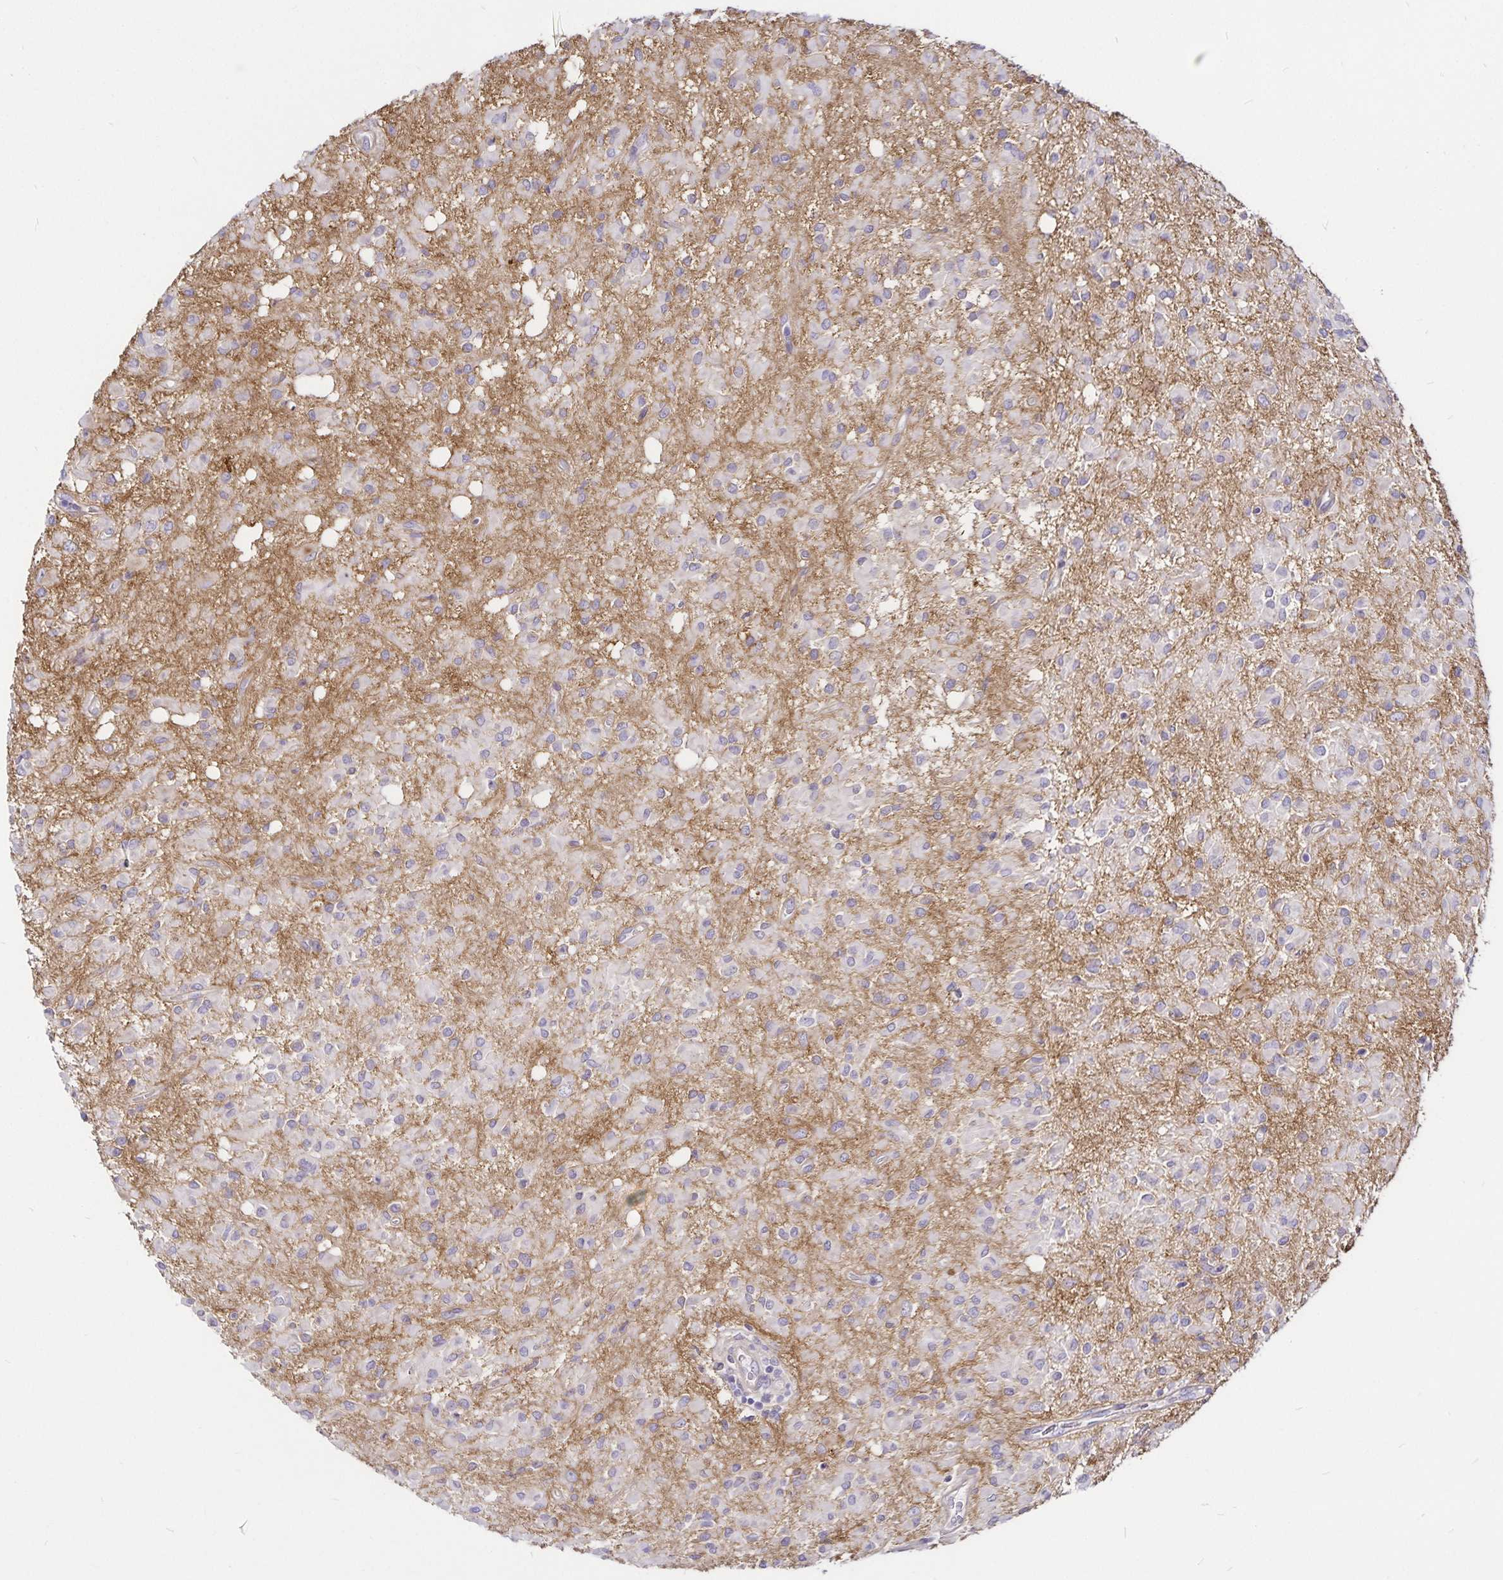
{"staining": {"intensity": "negative", "quantity": "none", "location": "none"}, "tissue": "glioma", "cell_type": "Tumor cells", "image_type": "cancer", "snomed": [{"axis": "morphology", "description": "Glioma, malignant, Low grade"}, {"axis": "topography", "description": "Brain"}], "caption": "Micrograph shows no protein staining in tumor cells of glioma tissue.", "gene": "GNG12", "patient": {"sex": "female", "age": 33}}